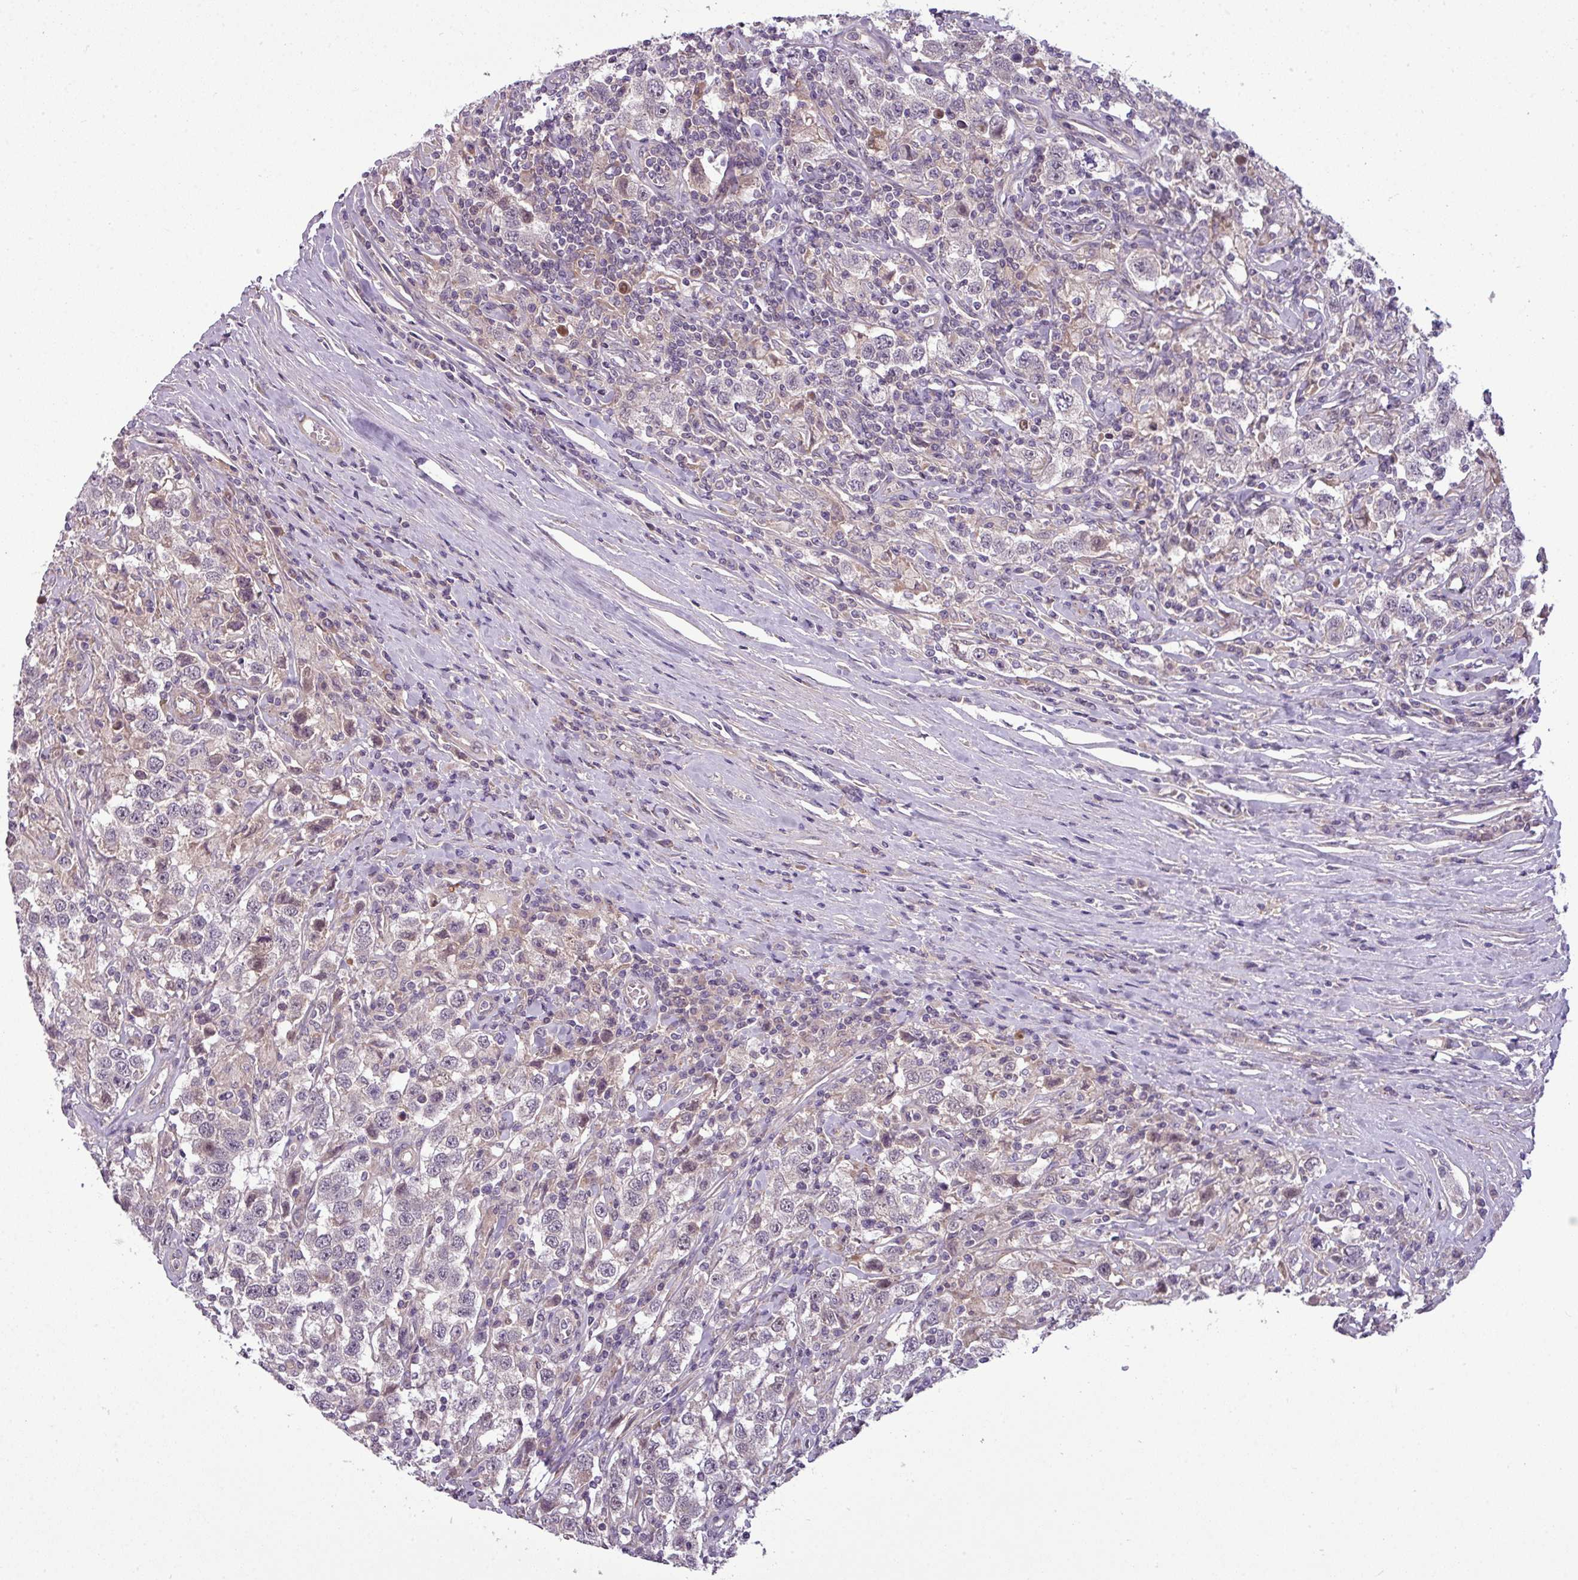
{"staining": {"intensity": "negative", "quantity": "none", "location": "none"}, "tissue": "testis cancer", "cell_type": "Tumor cells", "image_type": "cancer", "snomed": [{"axis": "morphology", "description": "Seminoma, NOS"}, {"axis": "topography", "description": "Testis"}], "caption": "IHC micrograph of neoplastic tissue: human seminoma (testis) stained with DAB displays no significant protein expression in tumor cells.", "gene": "ZNF35", "patient": {"sex": "male", "age": 41}}